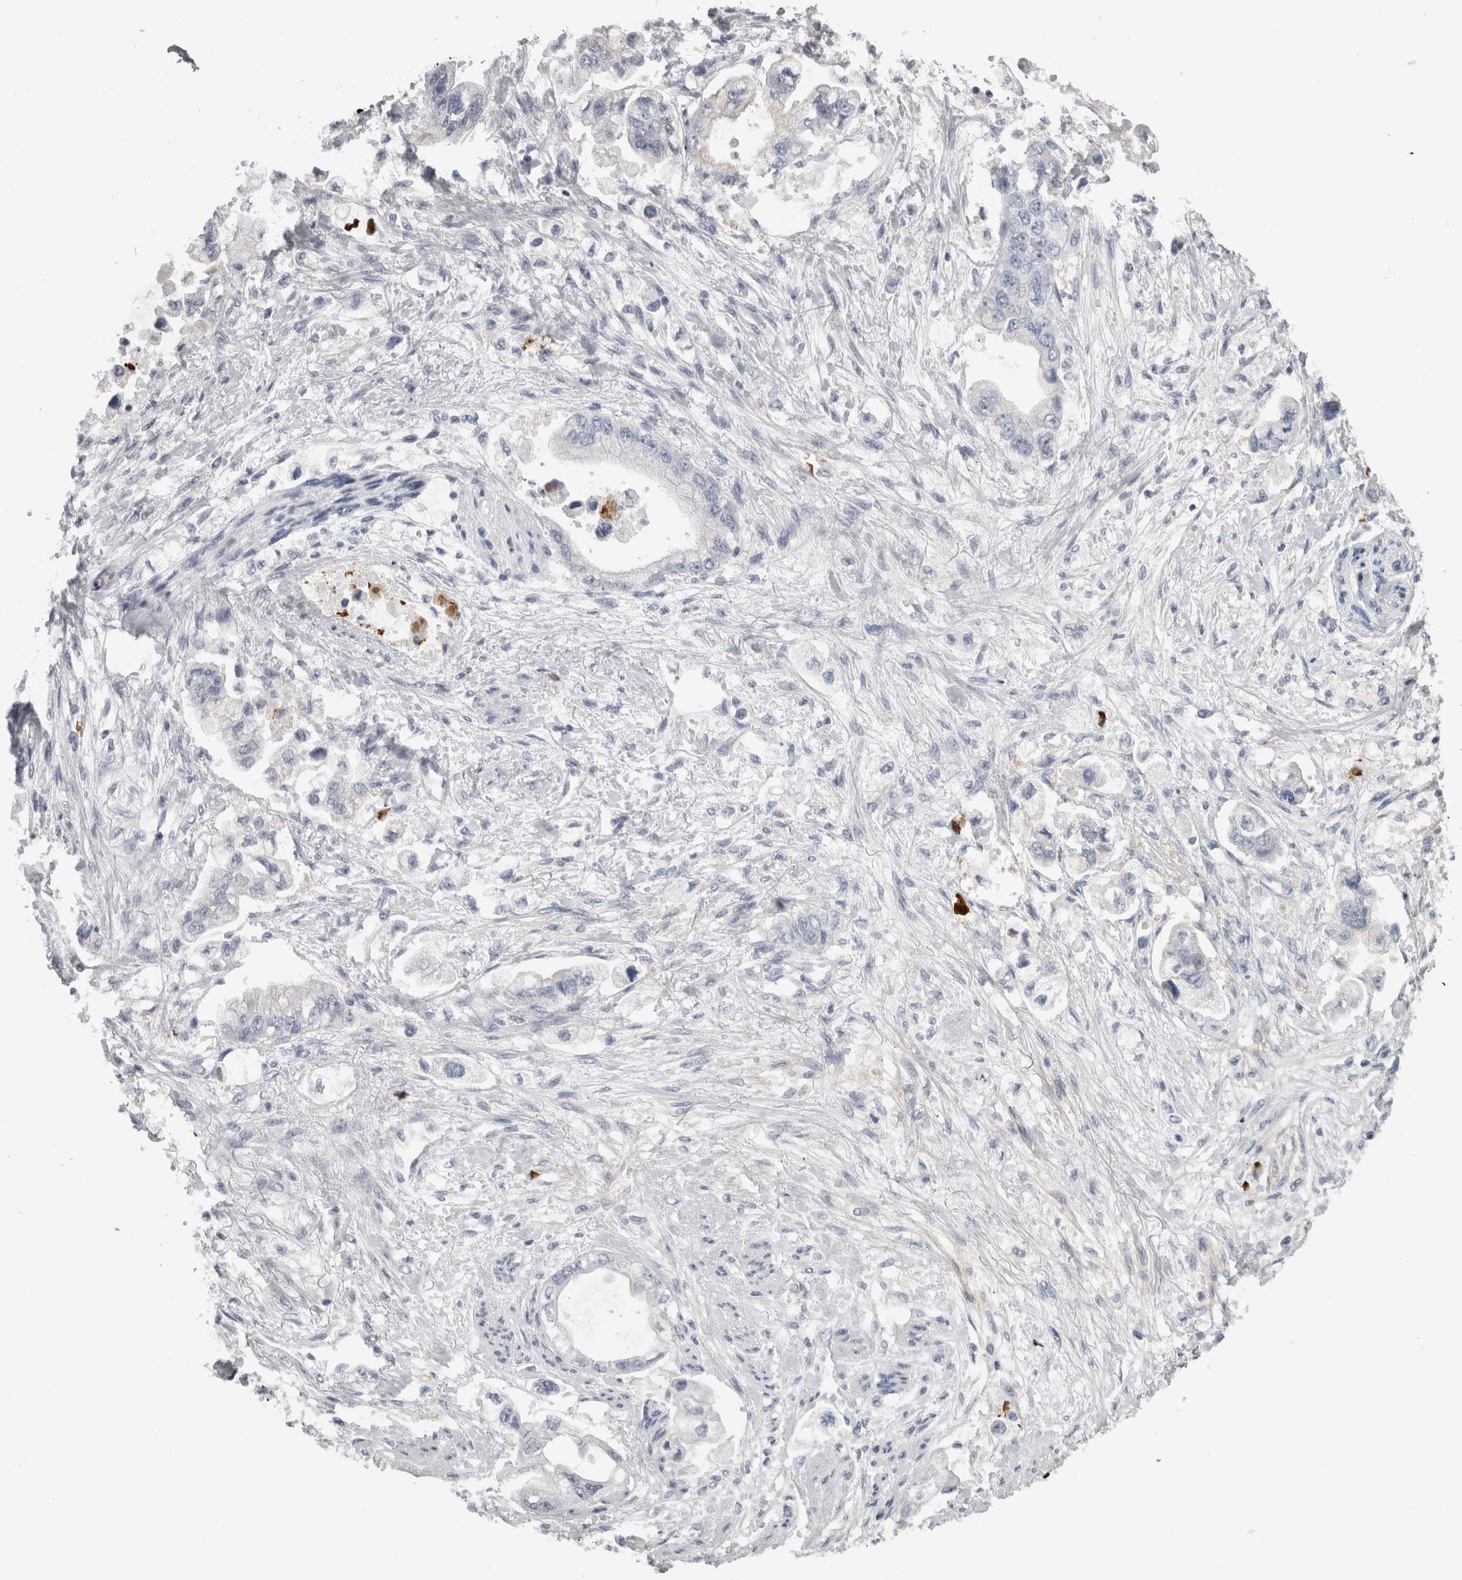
{"staining": {"intensity": "negative", "quantity": "none", "location": "none"}, "tissue": "stomach cancer", "cell_type": "Tumor cells", "image_type": "cancer", "snomed": [{"axis": "morphology", "description": "Adenocarcinoma, NOS"}, {"axis": "topography", "description": "Stomach"}], "caption": "Tumor cells are negative for protein expression in human stomach cancer.", "gene": "TCAP", "patient": {"sex": "male", "age": 62}}